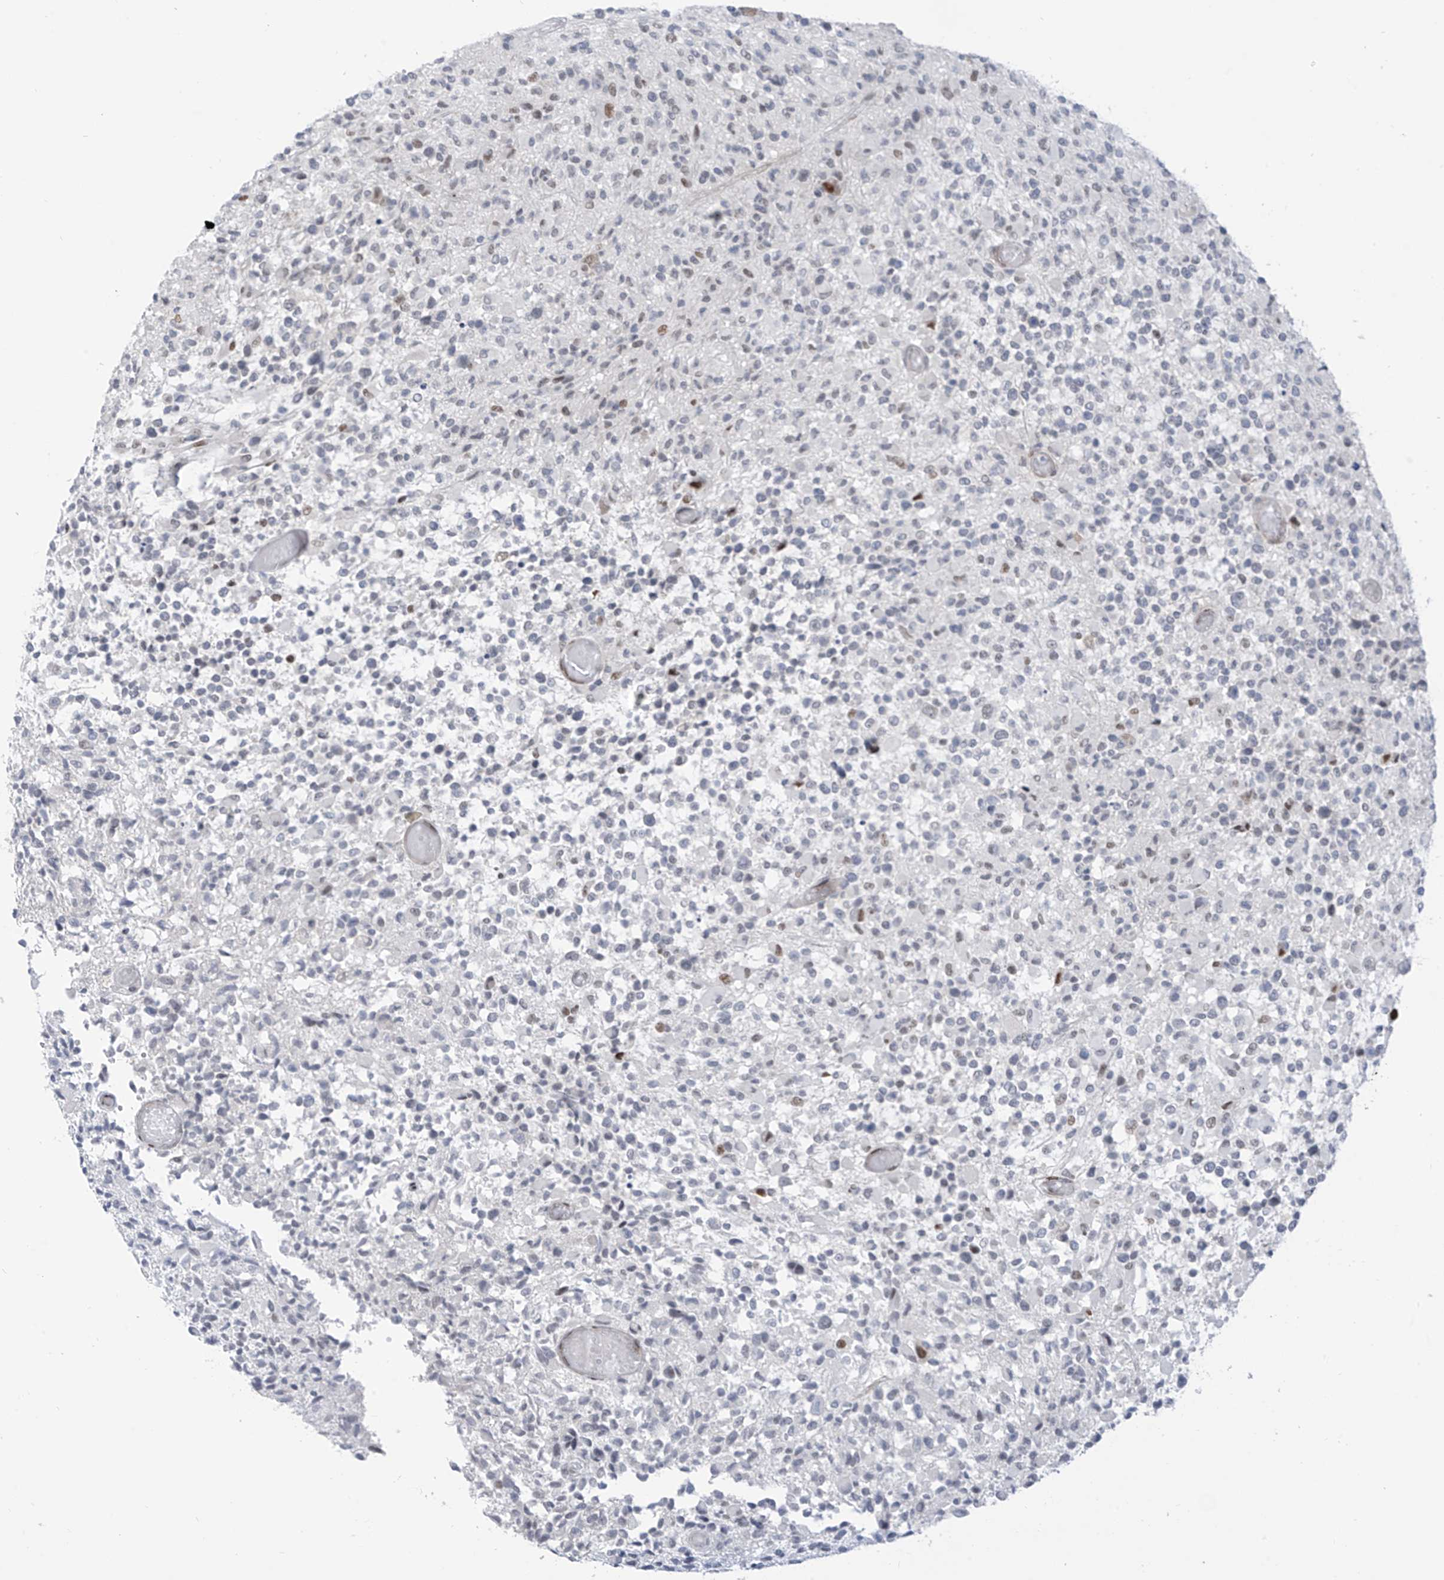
{"staining": {"intensity": "negative", "quantity": "none", "location": "none"}, "tissue": "glioma", "cell_type": "Tumor cells", "image_type": "cancer", "snomed": [{"axis": "morphology", "description": "Glioma, malignant, High grade"}, {"axis": "morphology", "description": "Glioblastoma, NOS"}, {"axis": "topography", "description": "Brain"}], "caption": "This histopathology image is of malignant high-grade glioma stained with immunohistochemistry (IHC) to label a protein in brown with the nuclei are counter-stained blue. There is no positivity in tumor cells. (Immunohistochemistry (ihc), brightfield microscopy, high magnification).", "gene": "LIN9", "patient": {"sex": "male", "age": 60}}